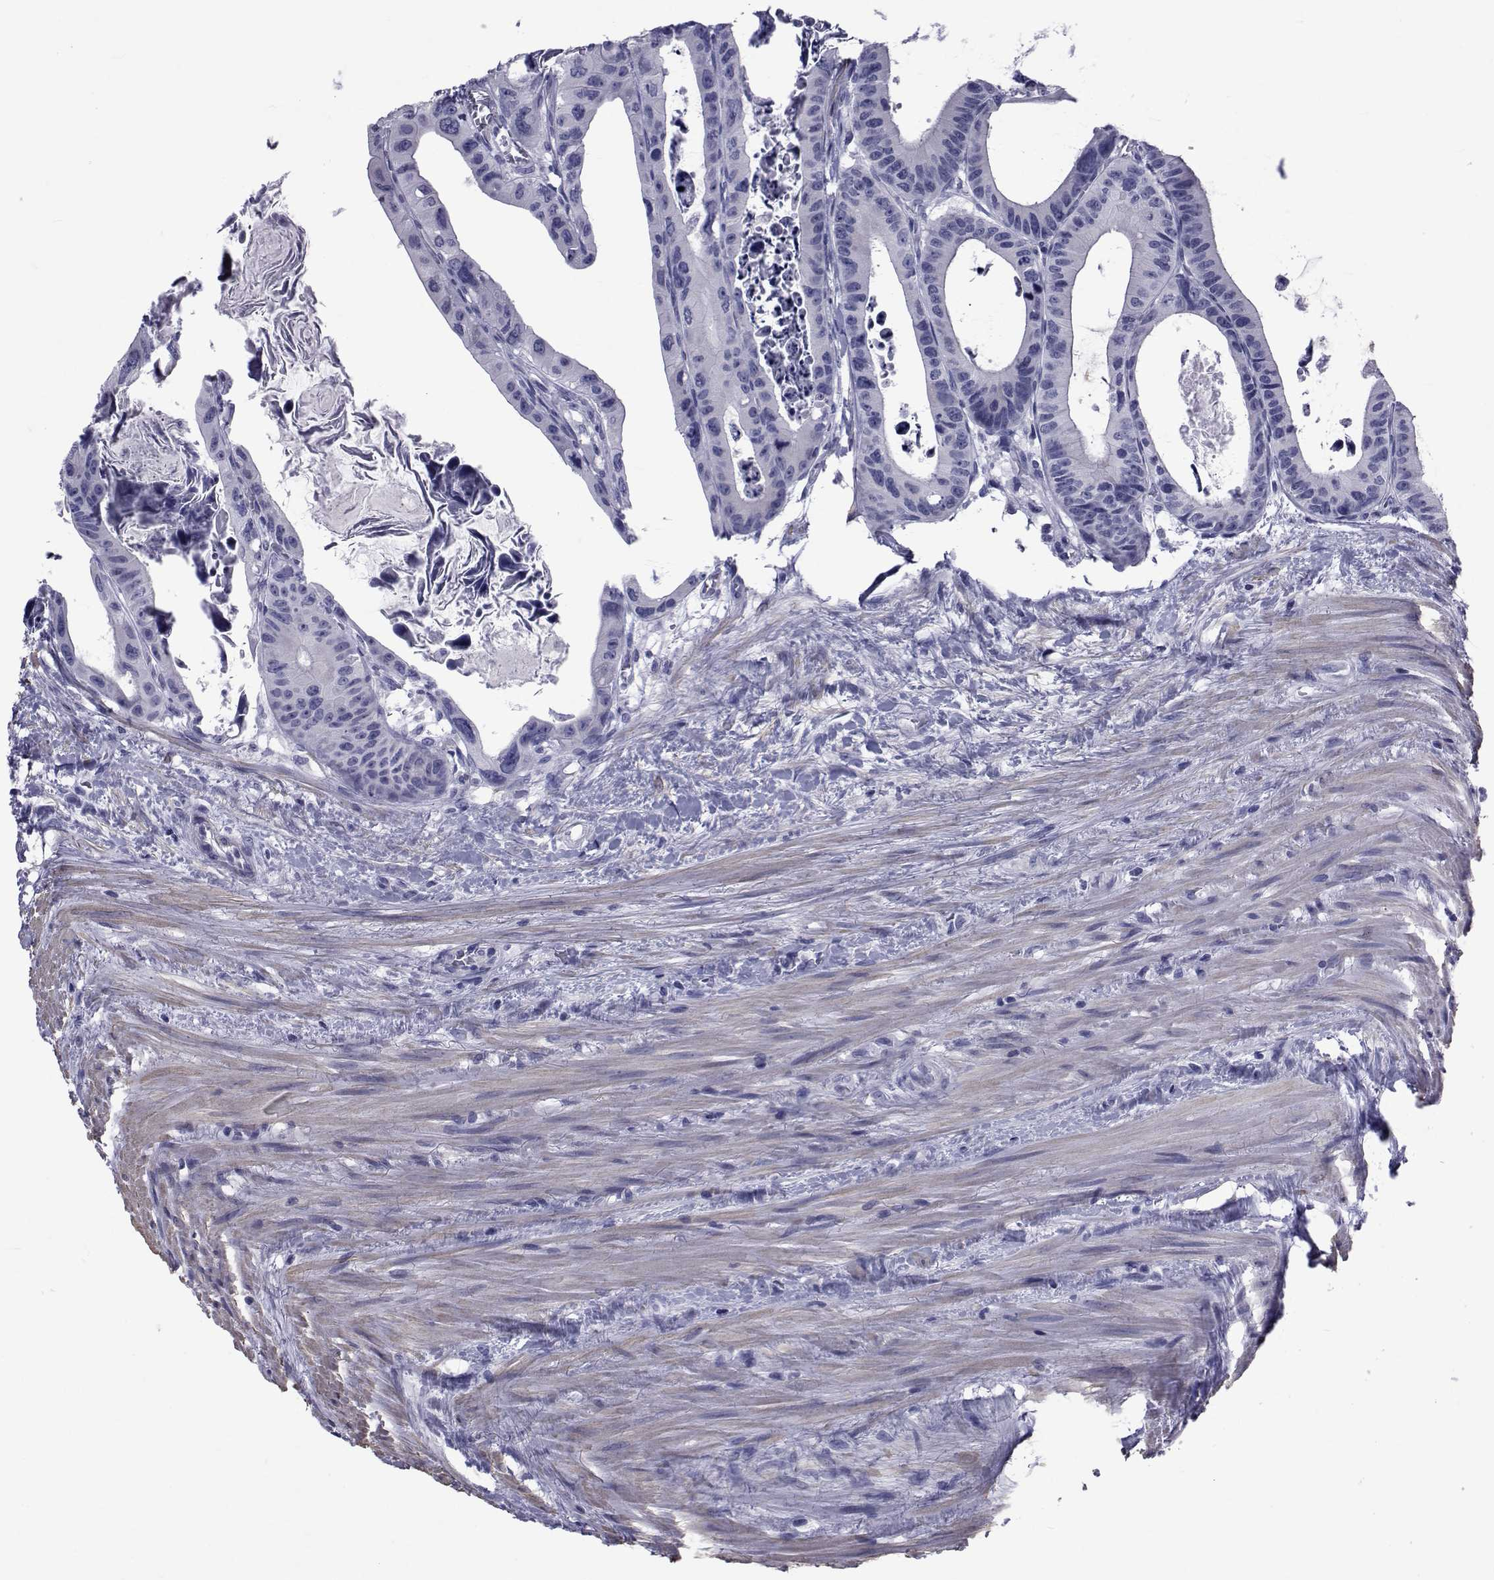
{"staining": {"intensity": "negative", "quantity": "none", "location": "none"}, "tissue": "colorectal cancer", "cell_type": "Tumor cells", "image_type": "cancer", "snomed": [{"axis": "morphology", "description": "Adenocarcinoma, NOS"}, {"axis": "topography", "description": "Rectum"}], "caption": "Colorectal cancer was stained to show a protein in brown. There is no significant positivity in tumor cells.", "gene": "GKAP1", "patient": {"sex": "male", "age": 64}}